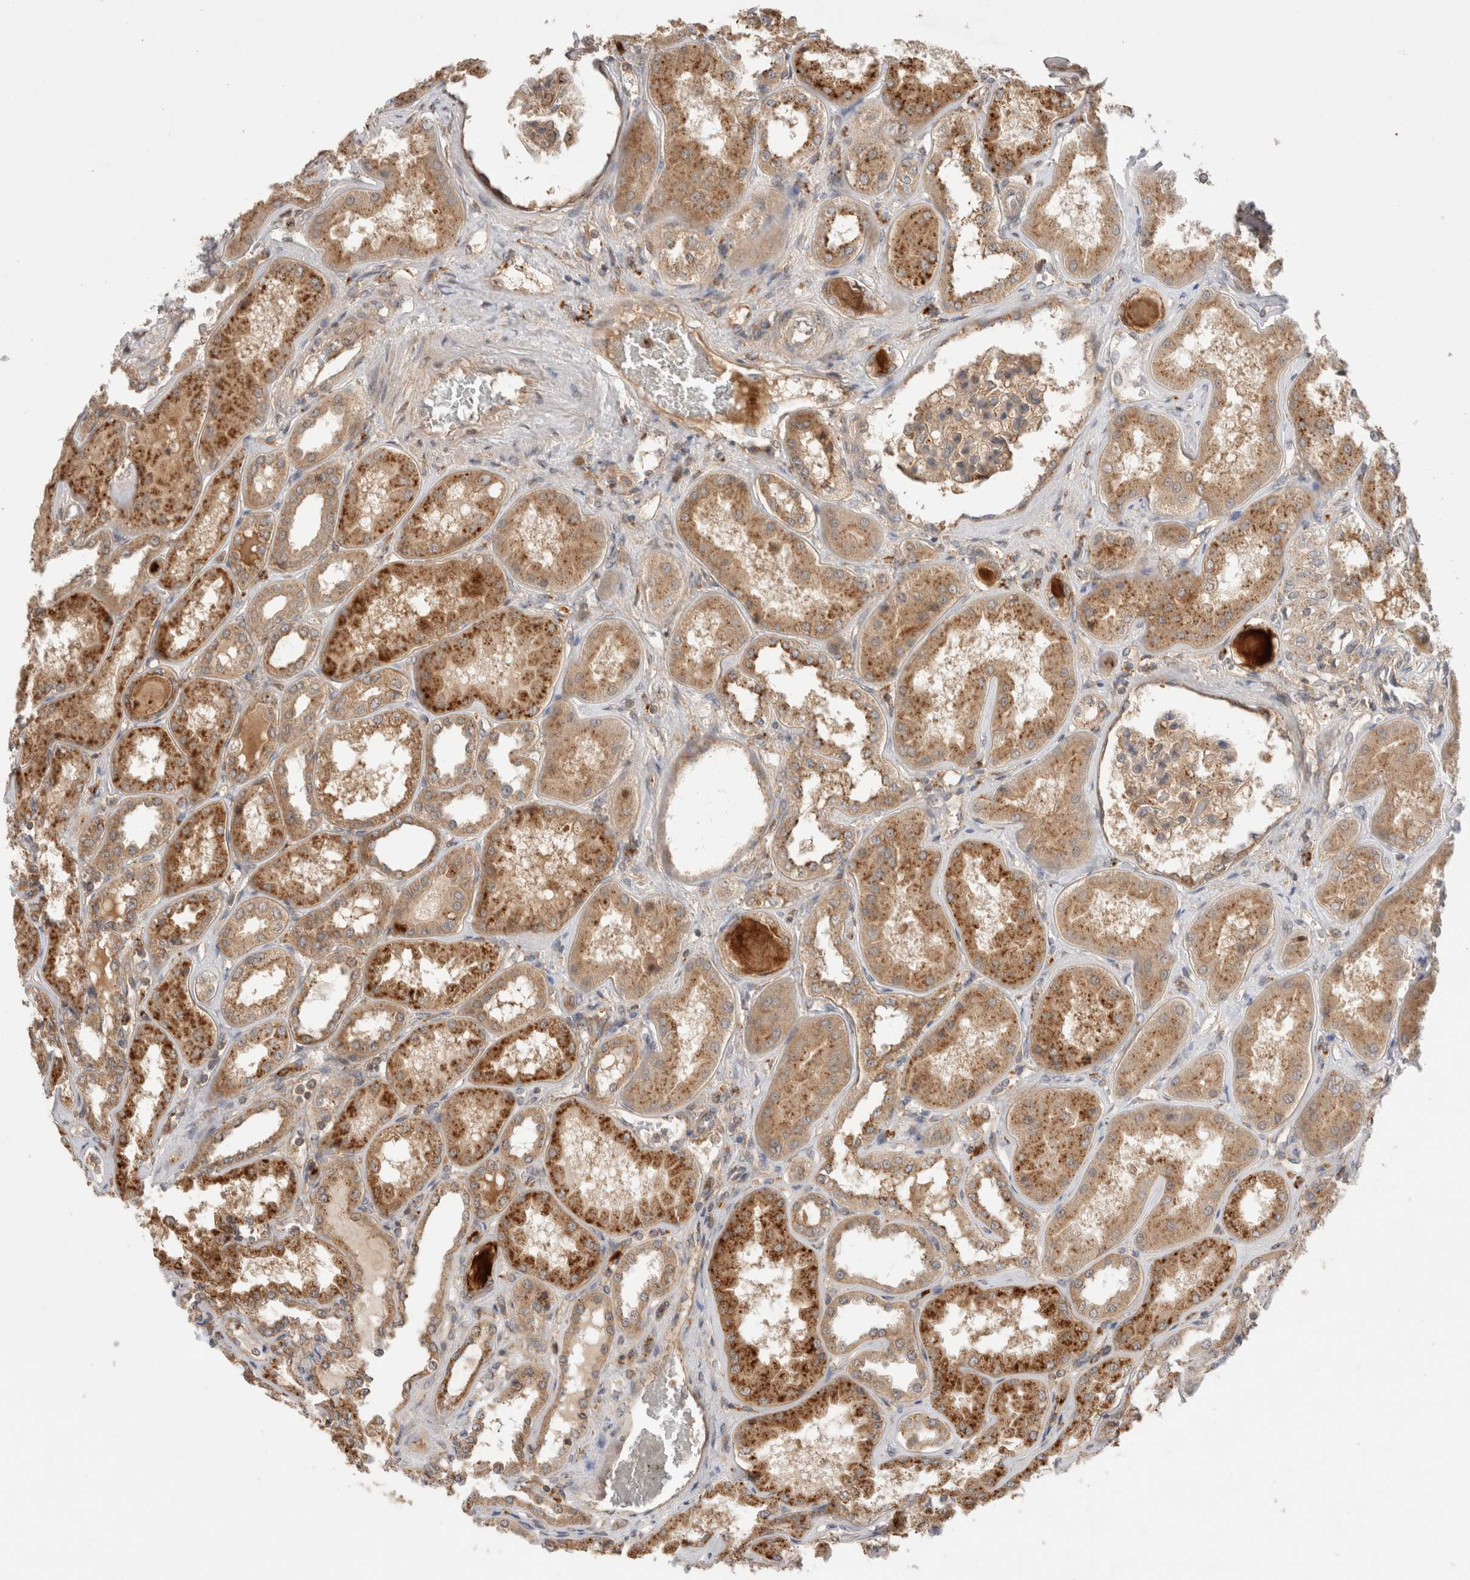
{"staining": {"intensity": "moderate", "quantity": ">75%", "location": "cytoplasmic/membranous"}, "tissue": "kidney", "cell_type": "Cells in glomeruli", "image_type": "normal", "snomed": [{"axis": "morphology", "description": "Normal tissue, NOS"}, {"axis": "topography", "description": "Kidney"}], "caption": "Protein analysis of normal kidney exhibits moderate cytoplasmic/membranous staining in about >75% of cells in glomeruli.", "gene": "VPS28", "patient": {"sex": "female", "age": 56}}